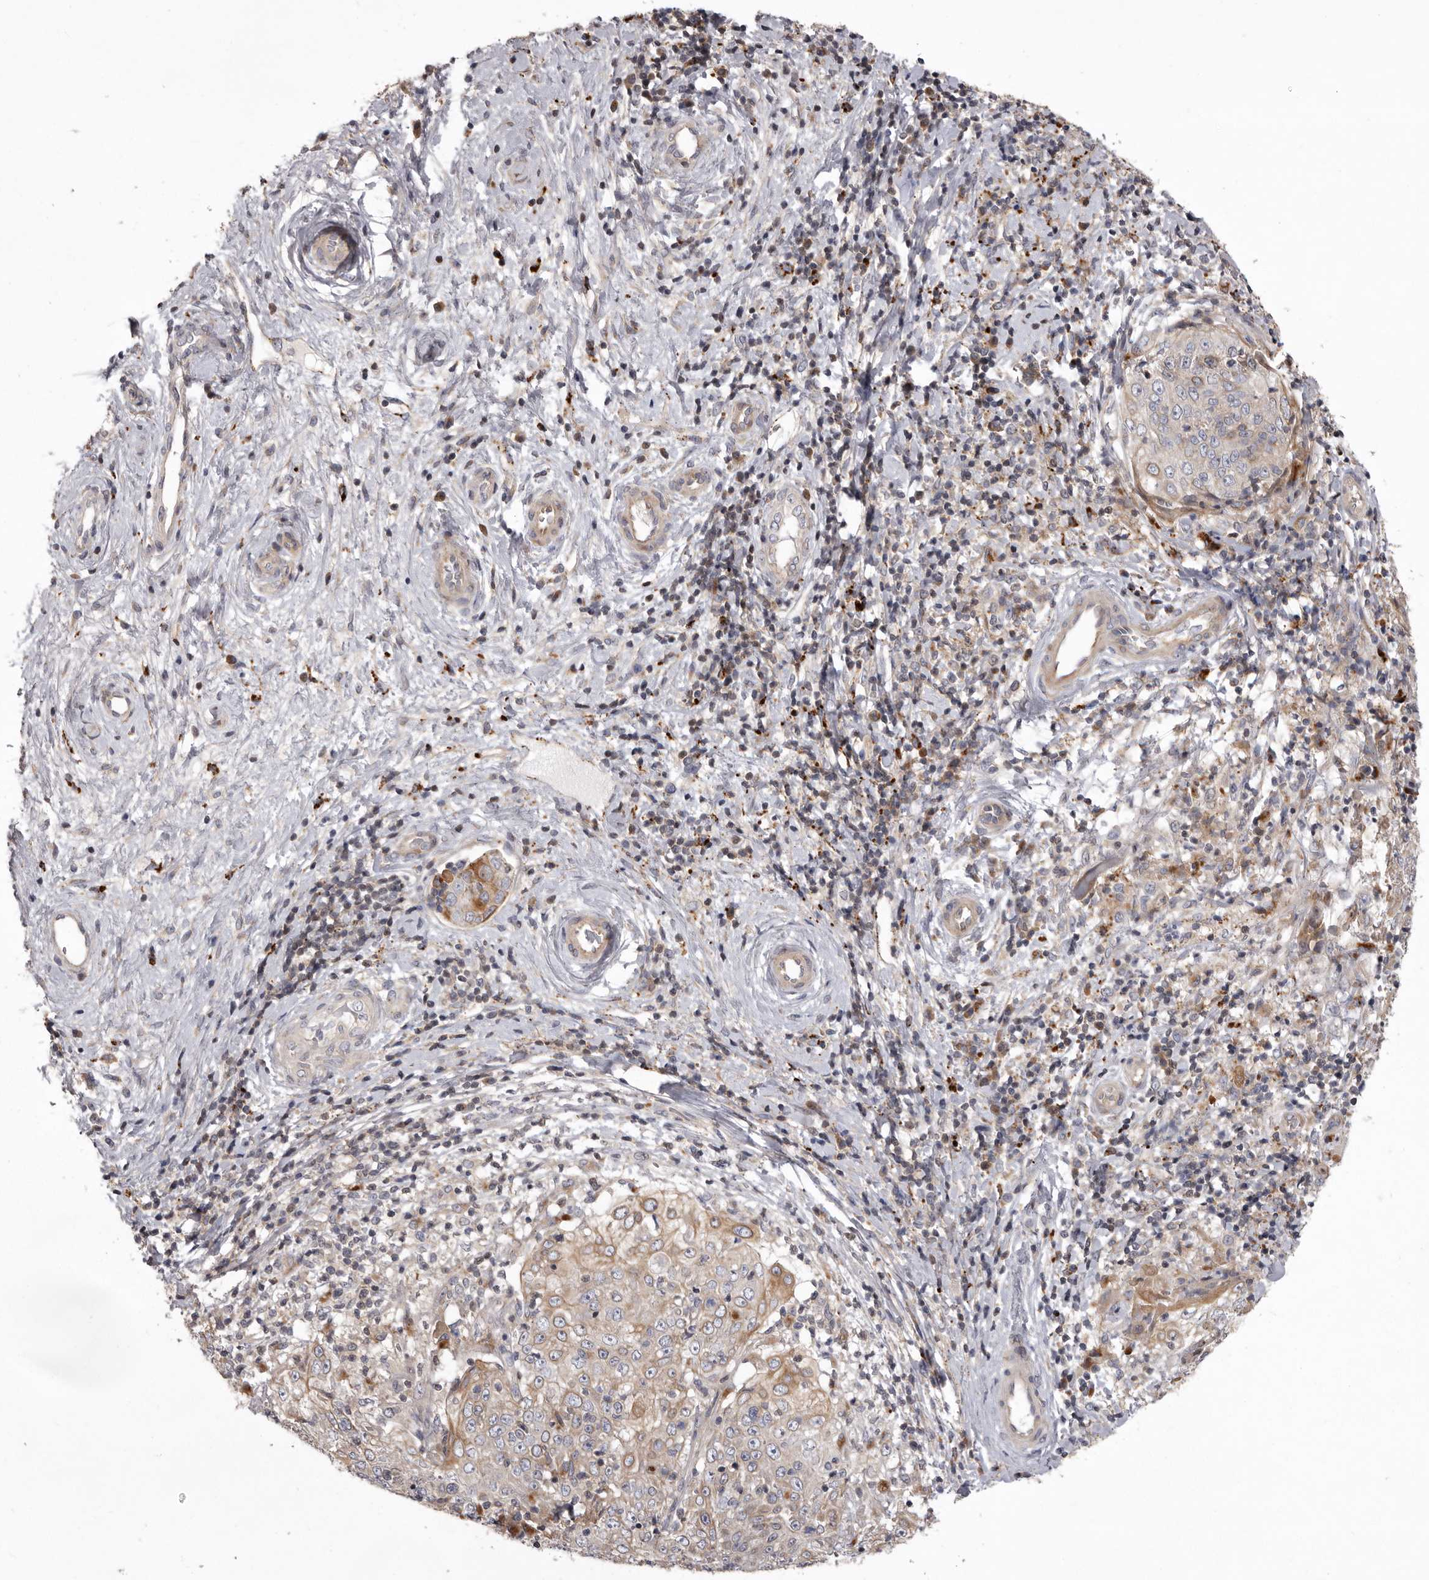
{"staining": {"intensity": "moderate", "quantity": "<25%", "location": "cytoplasmic/membranous"}, "tissue": "cervical cancer", "cell_type": "Tumor cells", "image_type": "cancer", "snomed": [{"axis": "morphology", "description": "Squamous cell carcinoma, NOS"}, {"axis": "topography", "description": "Cervix"}], "caption": "Moderate cytoplasmic/membranous protein expression is present in approximately <25% of tumor cells in cervical cancer (squamous cell carcinoma). (DAB (3,3'-diaminobenzidine) = brown stain, brightfield microscopy at high magnification).", "gene": "WDR47", "patient": {"sex": "female", "age": 48}}